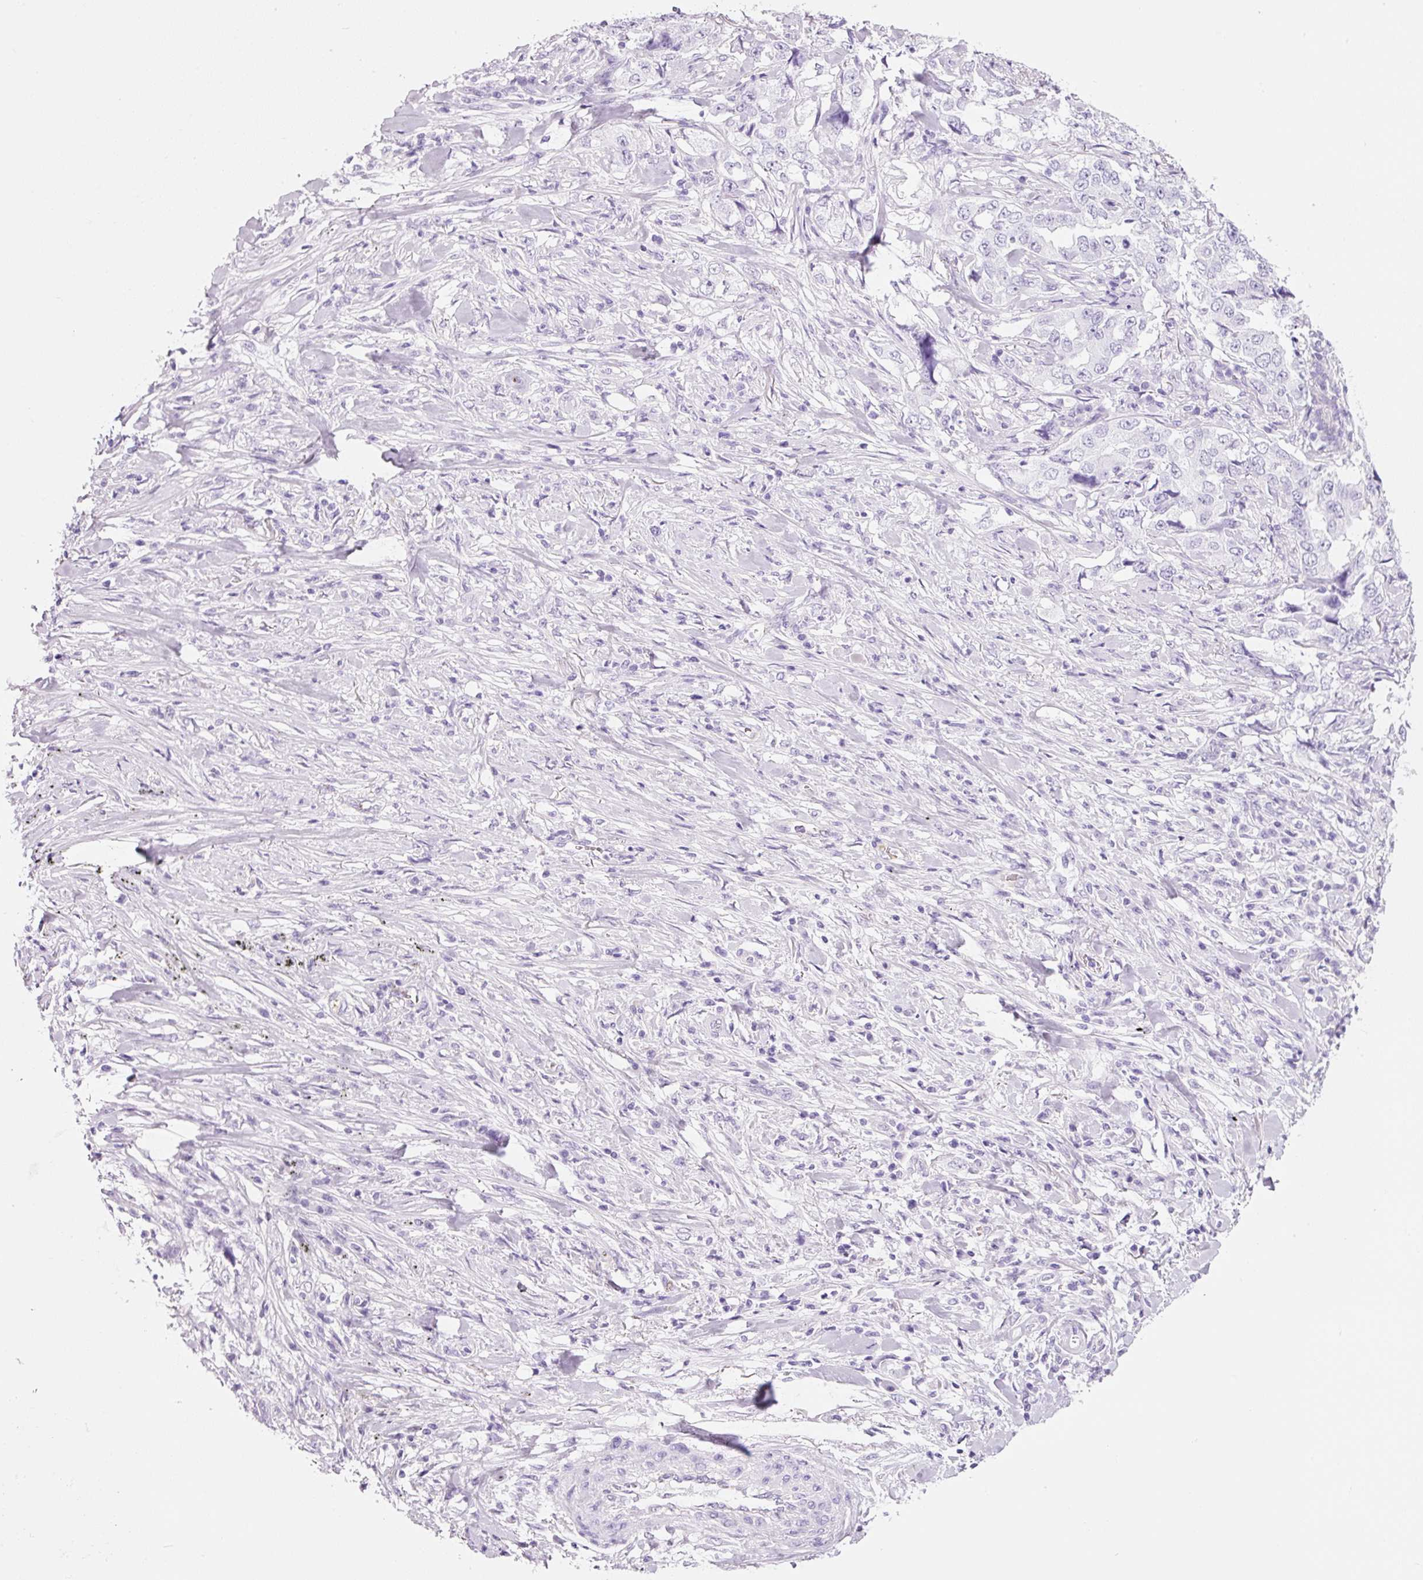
{"staining": {"intensity": "negative", "quantity": "none", "location": "none"}, "tissue": "lung cancer", "cell_type": "Tumor cells", "image_type": "cancer", "snomed": [{"axis": "morphology", "description": "Adenocarcinoma, NOS"}, {"axis": "topography", "description": "Lung"}], "caption": "This is an IHC histopathology image of lung cancer (adenocarcinoma). There is no expression in tumor cells.", "gene": "ADSS1", "patient": {"sex": "female", "age": 51}}